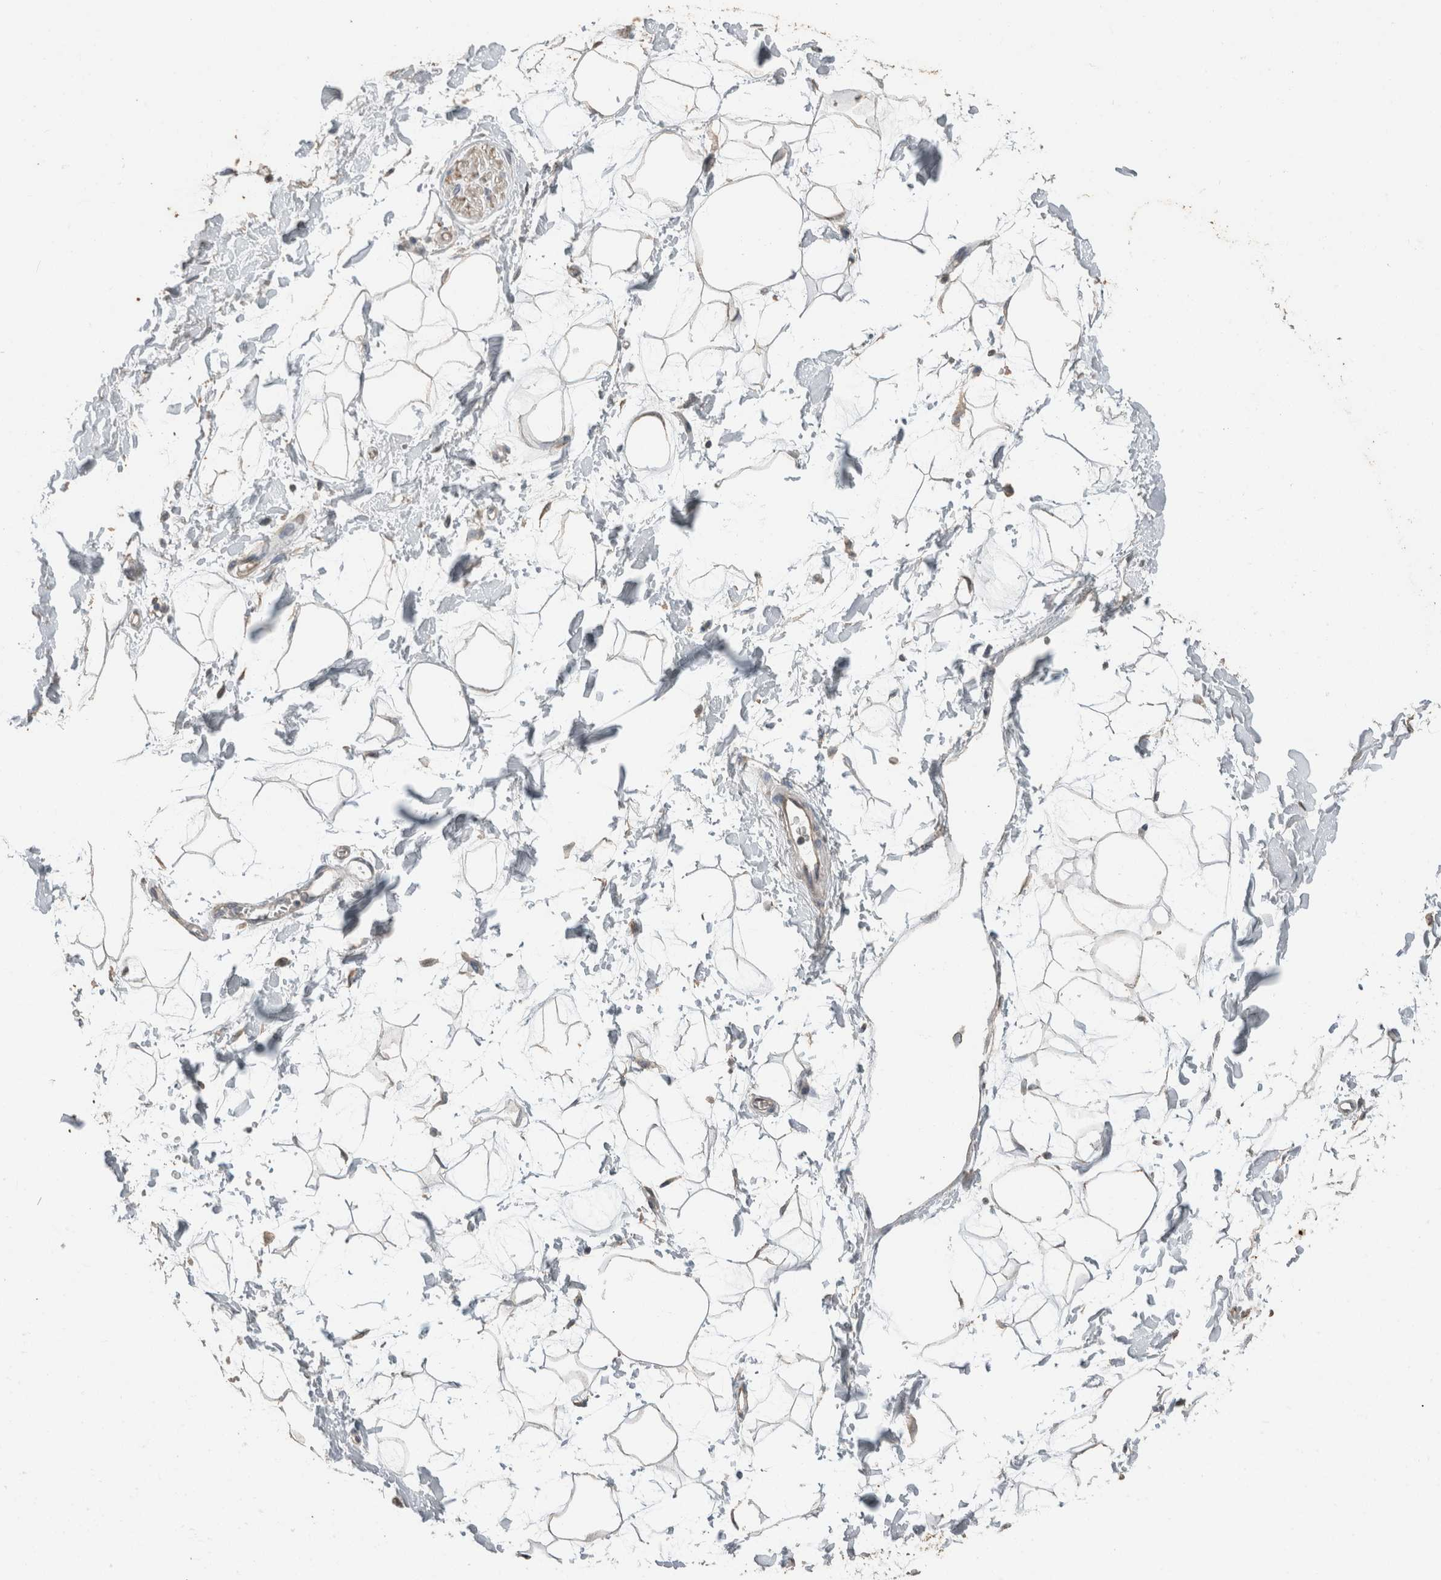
{"staining": {"intensity": "negative", "quantity": "none", "location": "none"}, "tissue": "adipose tissue", "cell_type": "Adipocytes", "image_type": "normal", "snomed": [{"axis": "morphology", "description": "Normal tissue, NOS"}, {"axis": "topography", "description": "Soft tissue"}], "caption": "An immunohistochemistry photomicrograph of benign adipose tissue is shown. There is no staining in adipocytes of adipose tissue.", "gene": "ACVR2B", "patient": {"sex": "male", "age": 72}}